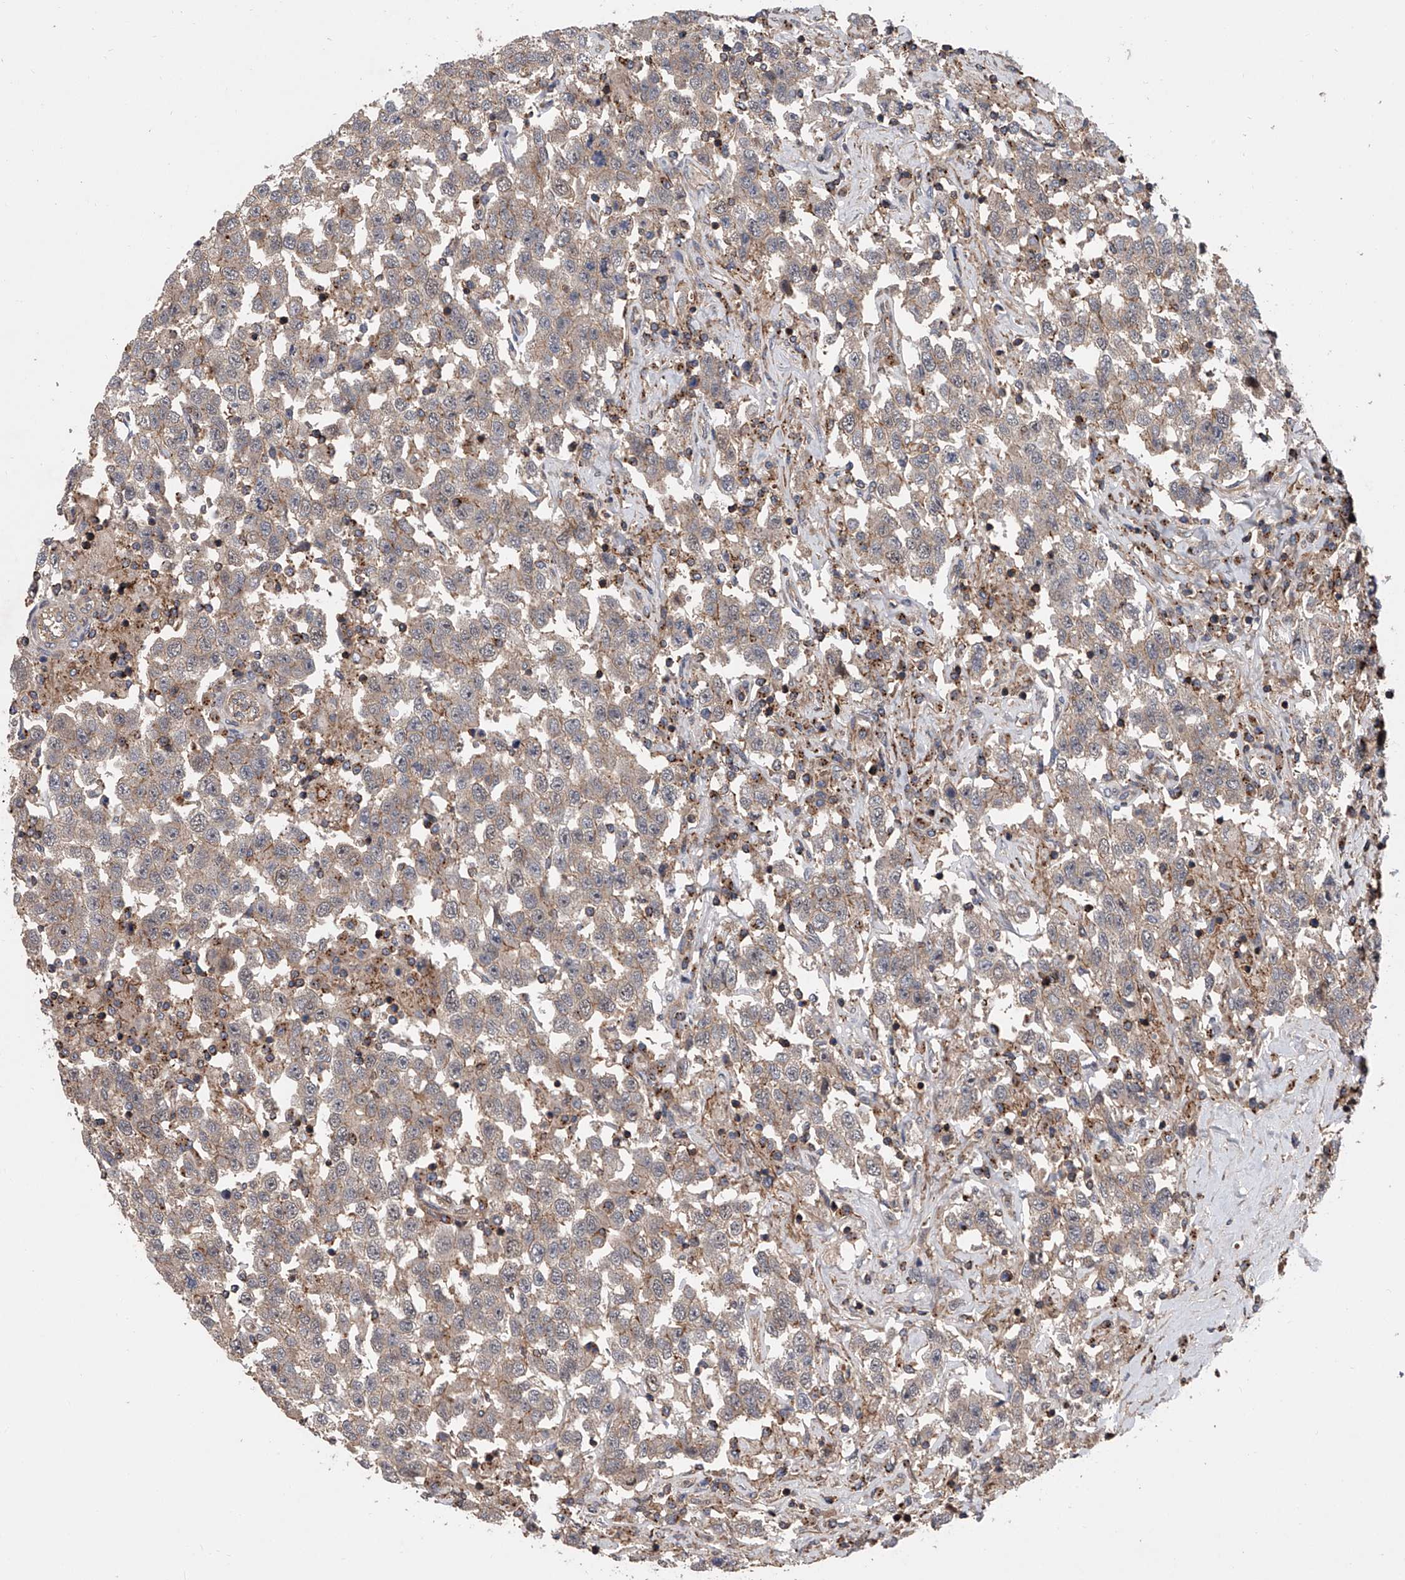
{"staining": {"intensity": "weak", "quantity": "<25%", "location": "cytoplasmic/membranous"}, "tissue": "testis cancer", "cell_type": "Tumor cells", "image_type": "cancer", "snomed": [{"axis": "morphology", "description": "Seminoma, NOS"}, {"axis": "topography", "description": "Testis"}], "caption": "IHC of testis cancer displays no positivity in tumor cells.", "gene": "USP47", "patient": {"sex": "male", "age": 41}}